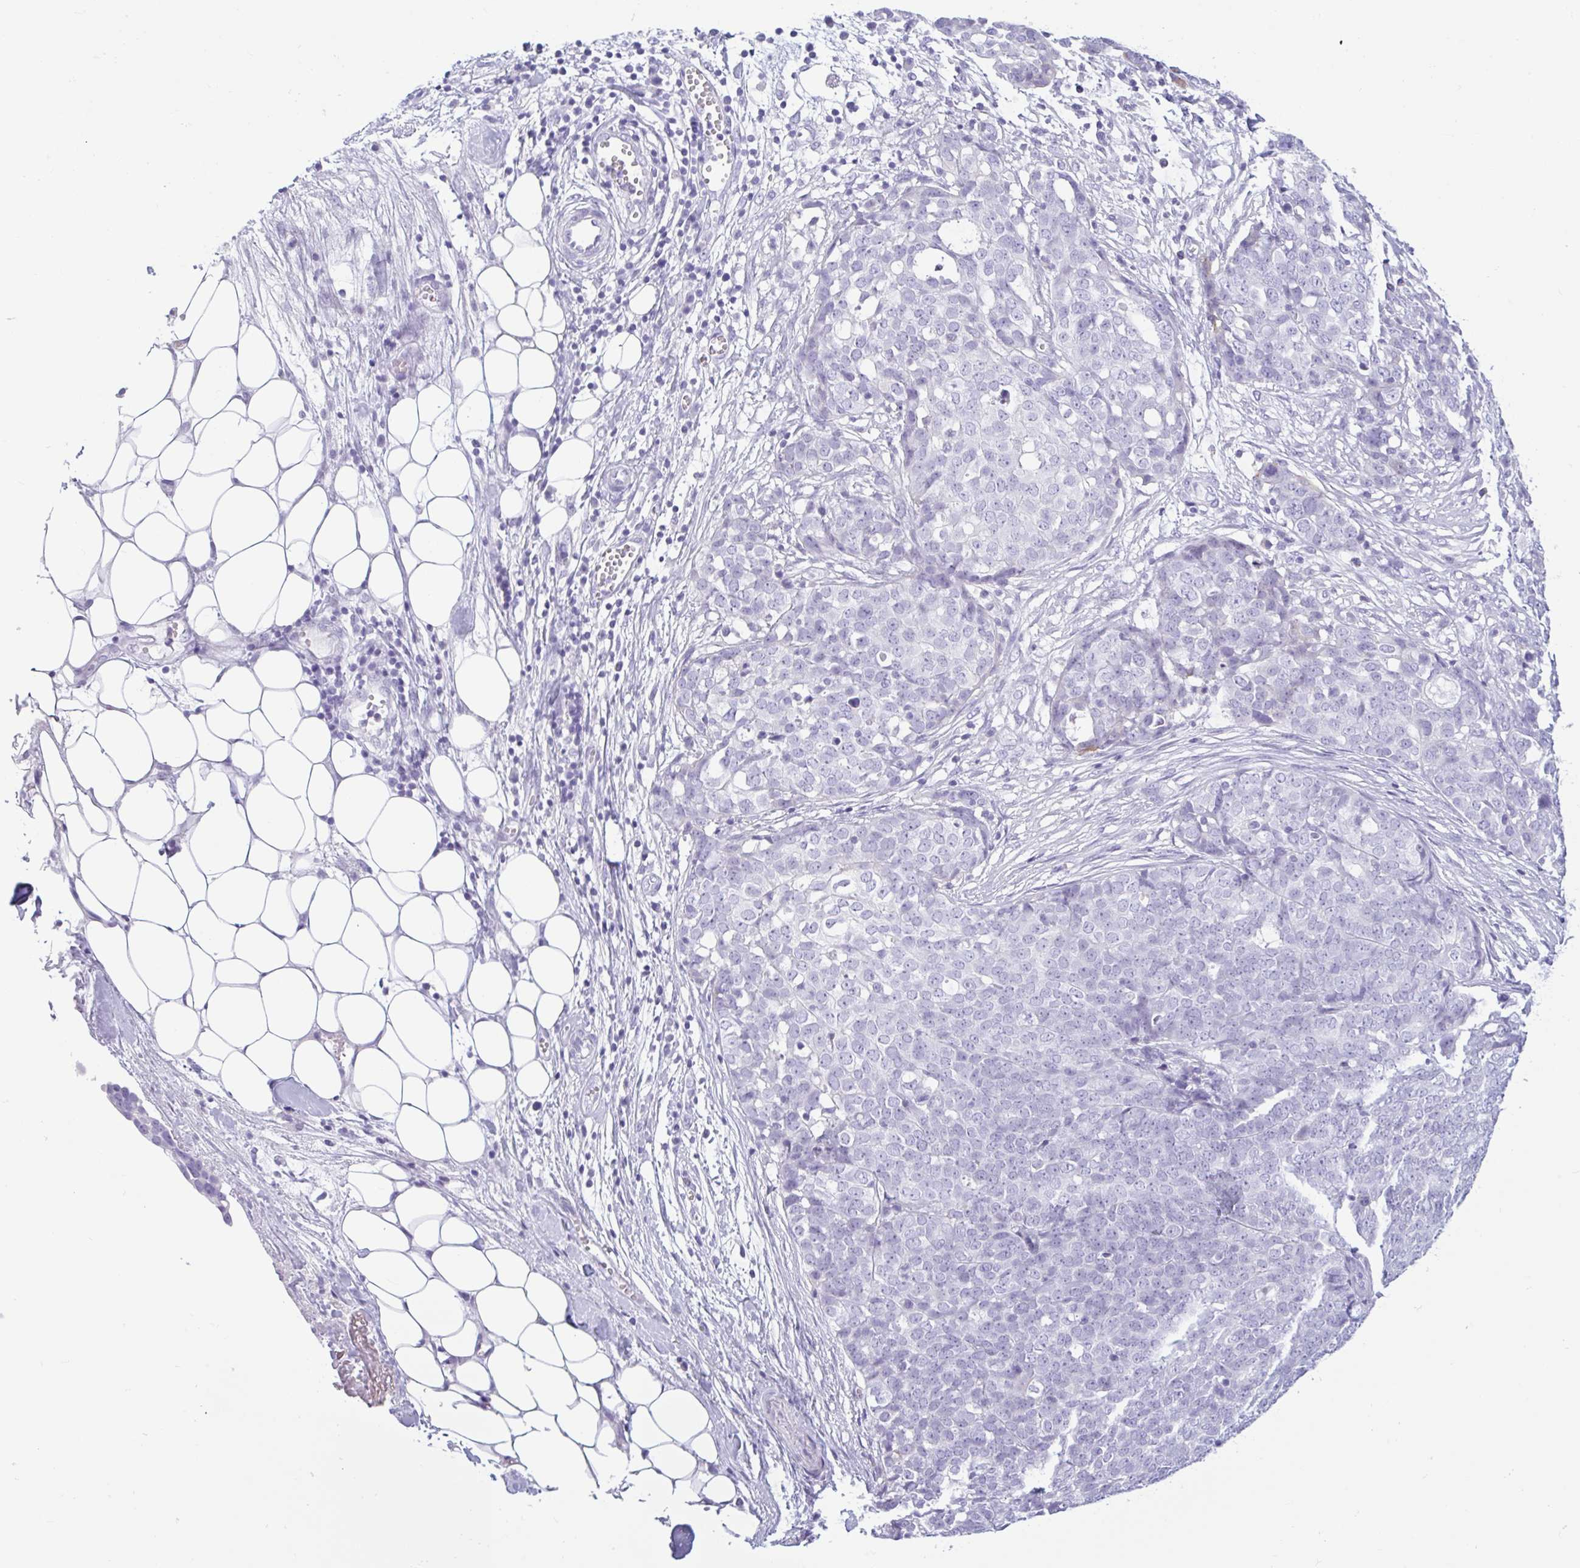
{"staining": {"intensity": "negative", "quantity": "none", "location": "none"}, "tissue": "ovarian cancer", "cell_type": "Tumor cells", "image_type": "cancer", "snomed": [{"axis": "morphology", "description": "Cystadenocarcinoma, serous, NOS"}, {"axis": "topography", "description": "Soft tissue"}, {"axis": "topography", "description": "Ovary"}], "caption": "Tumor cells are negative for brown protein staining in serous cystadenocarcinoma (ovarian).", "gene": "CTSE", "patient": {"sex": "female", "age": 57}}